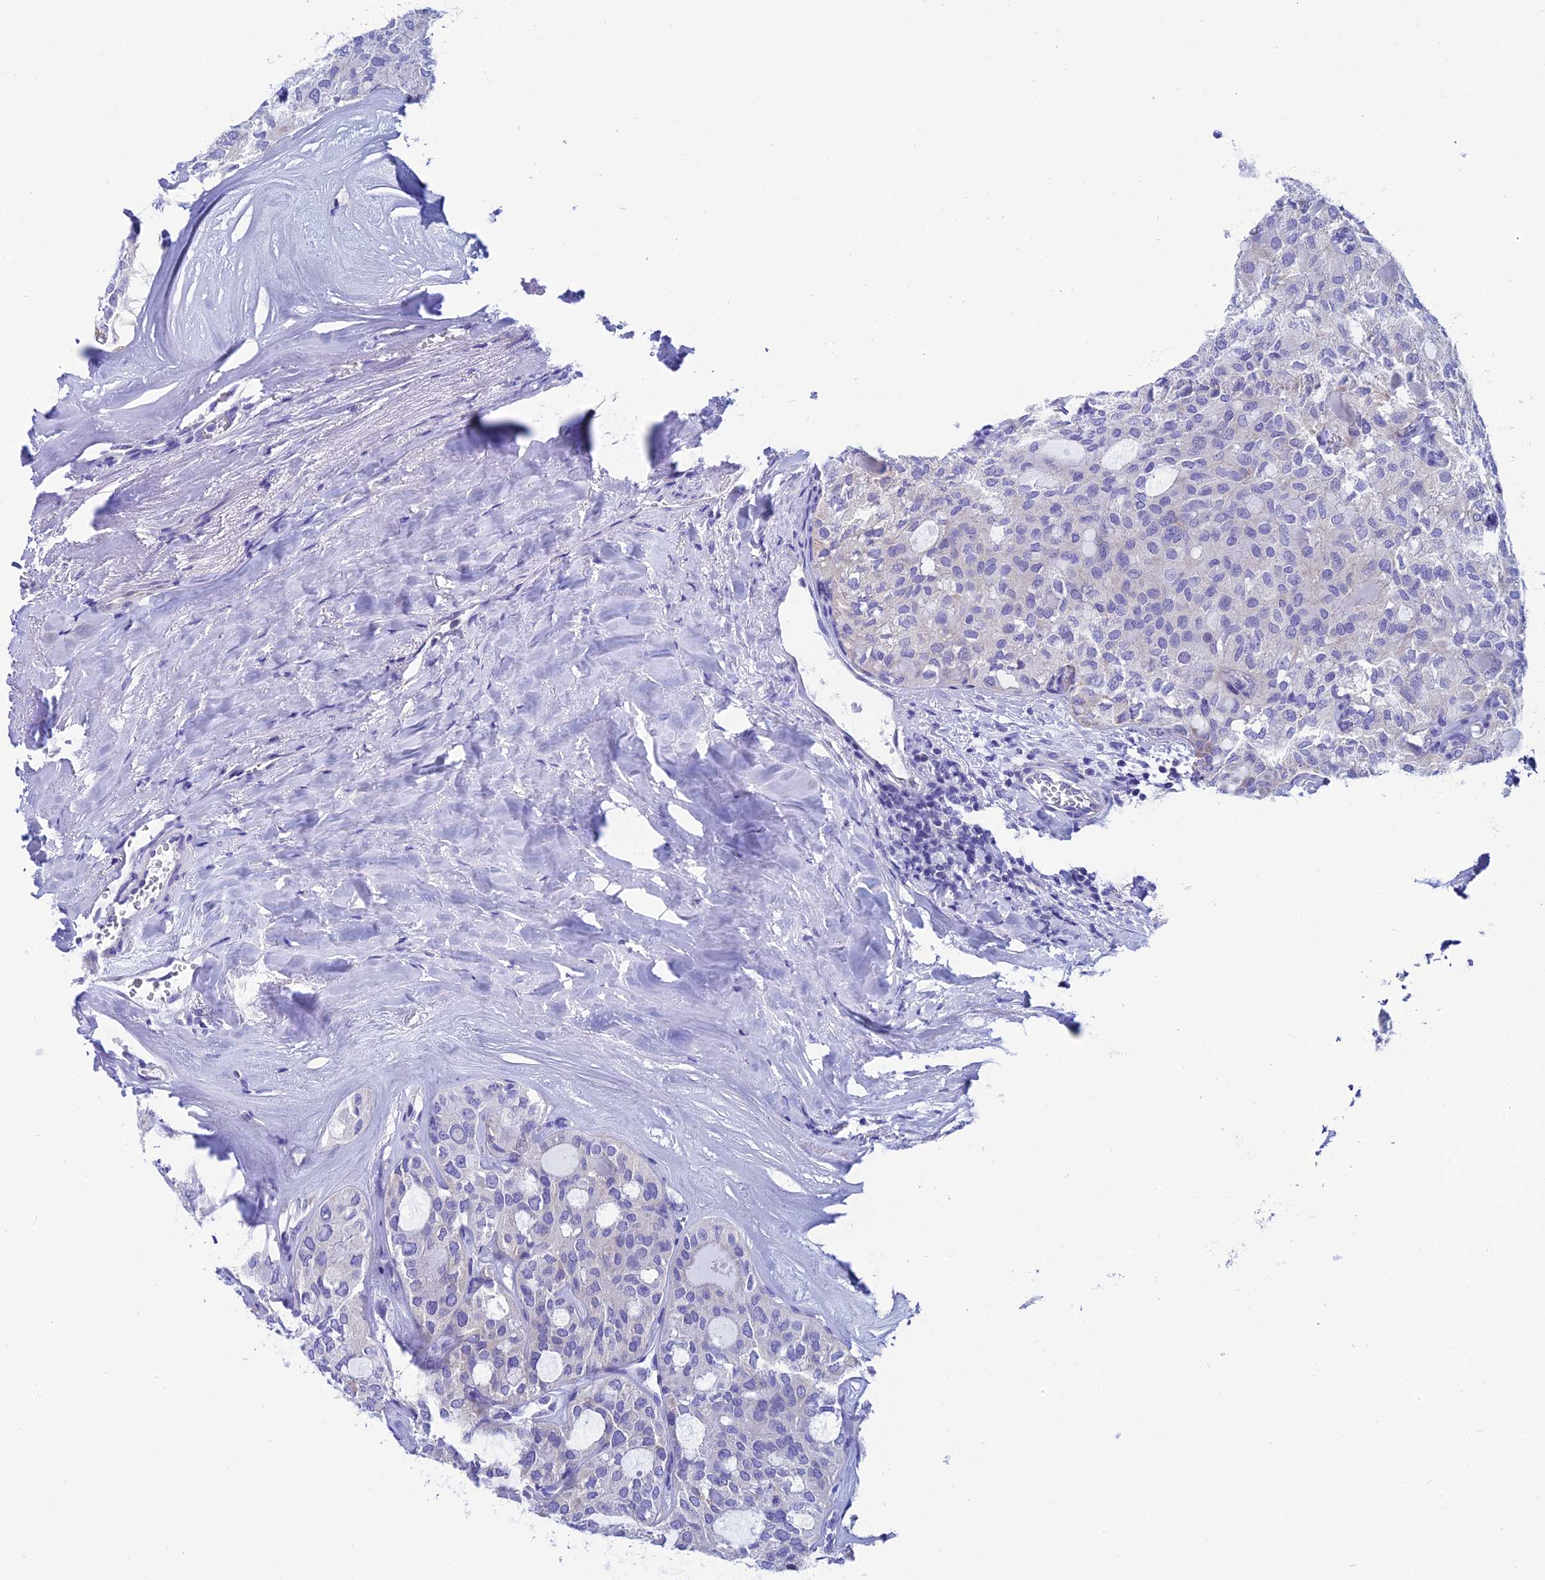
{"staining": {"intensity": "negative", "quantity": "none", "location": "none"}, "tissue": "thyroid cancer", "cell_type": "Tumor cells", "image_type": "cancer", "snomed": [{"axis": "morphology", "description": "Follicular adenoma carcinoma, NOS"}, {"axis": "topography", "description": "Thyroid gland"}], "caption": "An immunohistochemistry image of thyroid follicular adenoma carcinoma is shown. There is no staining in tumor cells of thyroid follicular adenoma carcinoma.", "gene": "REEP4", "patient": {"sex": "male", "age": 75}}